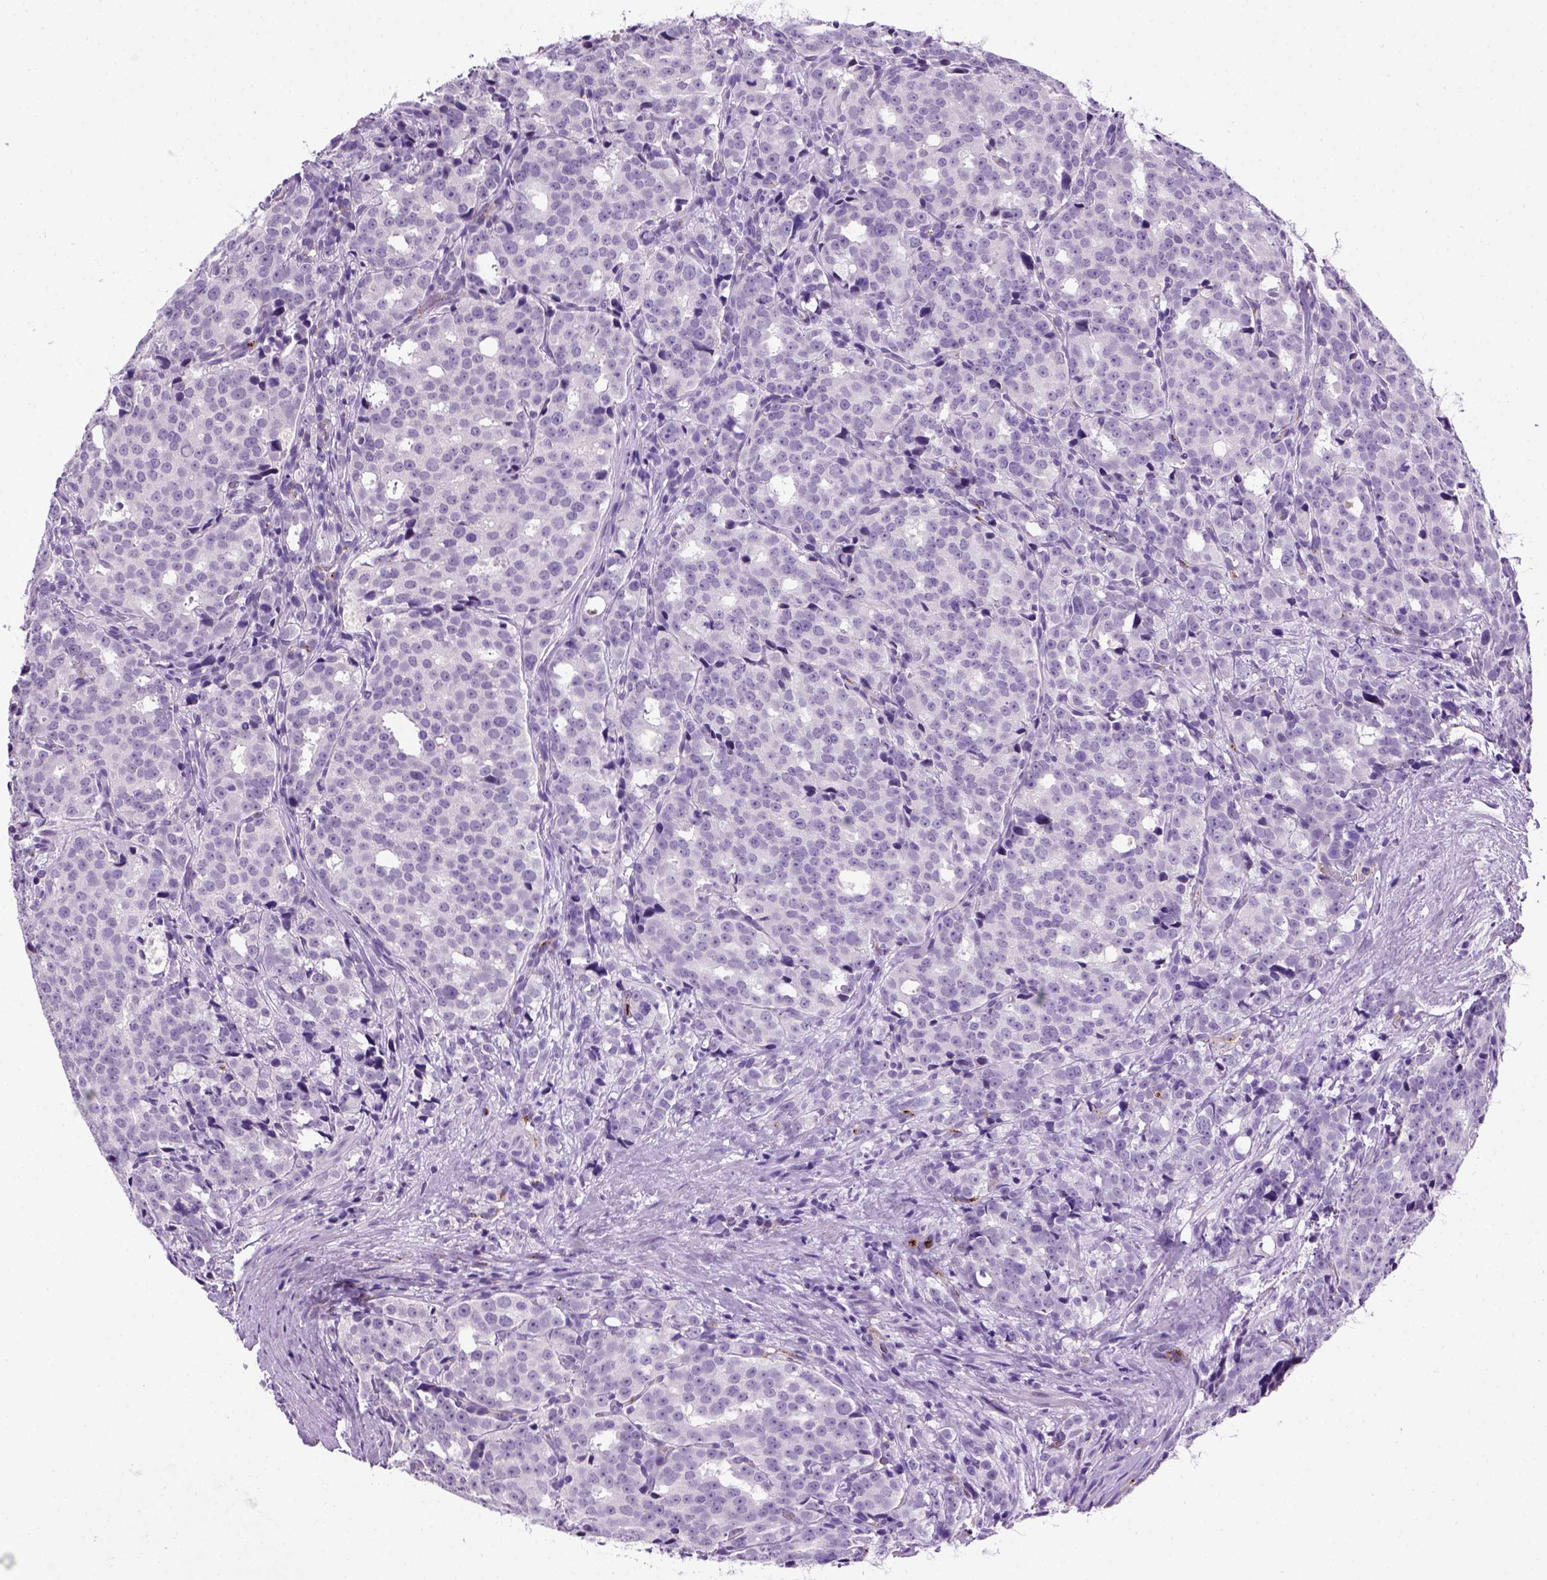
{"staining": {"intensity": "negative", "quantity": "none", "location": "none"}, "tissue": "prostate cancer", "cell_type": "Tumor cells", "image_type": "cancer", "snomed": [{"axis": "morphology", "description": "Adenocarcinoma, High grade"}, {"axis": "topography", "description": "Prostate"}], "caption": "This is a photomicrograph of IHC staining of high-grade adenocarcinoma (prostate), which shows no staining in tumor cells.", "gene": "VWF", "patient": {"sex": "male", "age": 53}}